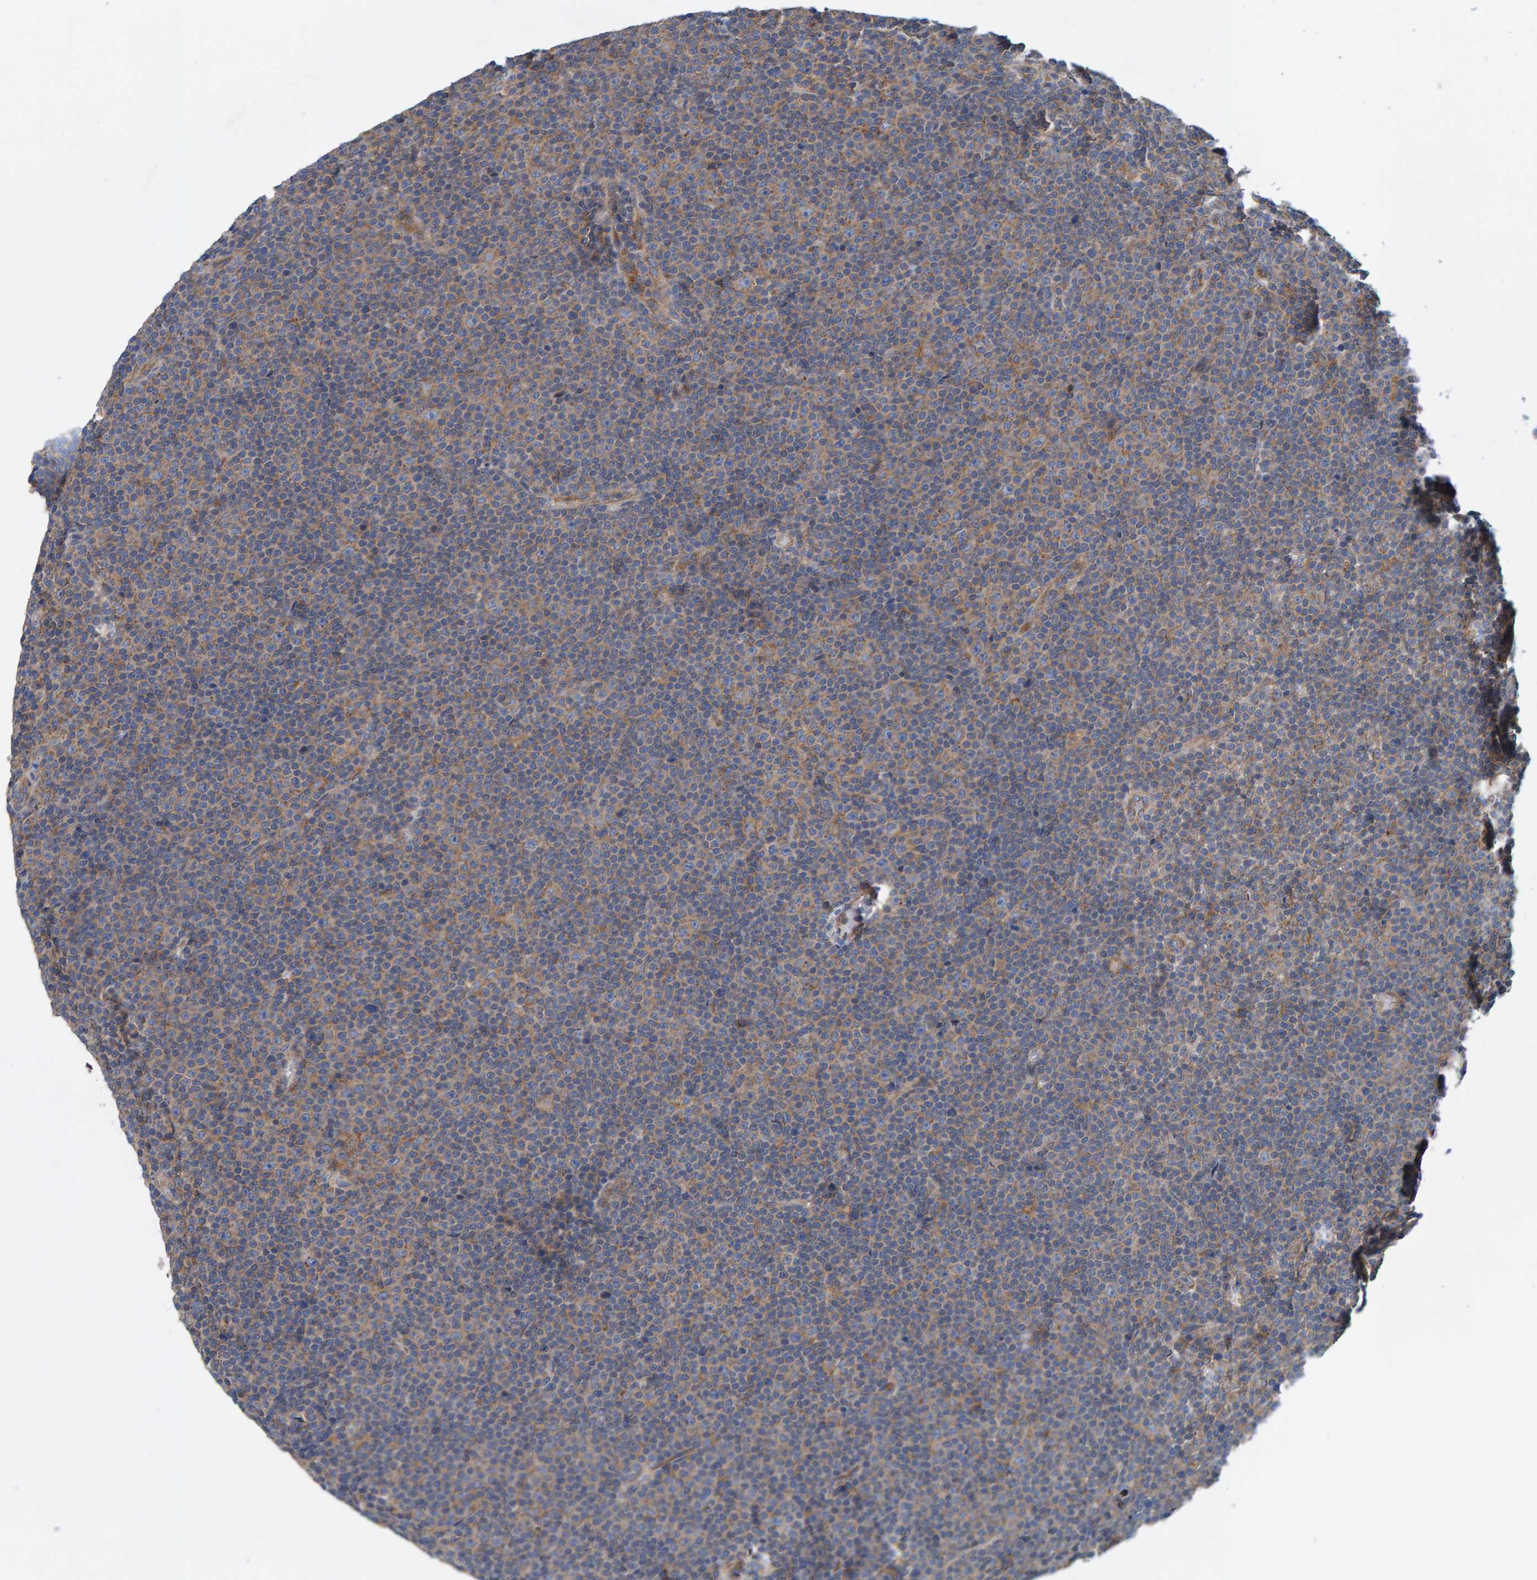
{"staining": {"intensity": "moderate", "quantity": "<25%", "location": "cytoplasmic/membranous"}, "tissue": "lymphoma", "cell_type": "Tumor cells", "image_type": "cancer", "snomed": [{"axis": "morphology", "description": "Malignant lymphoma, non-Hodgkin's type, Low grade"}, {"axis": "topography", "description": "Lymph node"}], "caption": "Low-grade malignant lymphoma, non-Hodgkin's type was stained to show a protein in brown. There is low levels of moderate cytoplasmic/membranous expression in about <25% of tumor cells. The staining was performed using DAB (3,3'-diaminobenzidine), with brown indicating positive protein expression. Nuclei are stained blue with hematoxylin.", "gene": "MKLN1", "patient": {"sex": "female", "age": 67}}